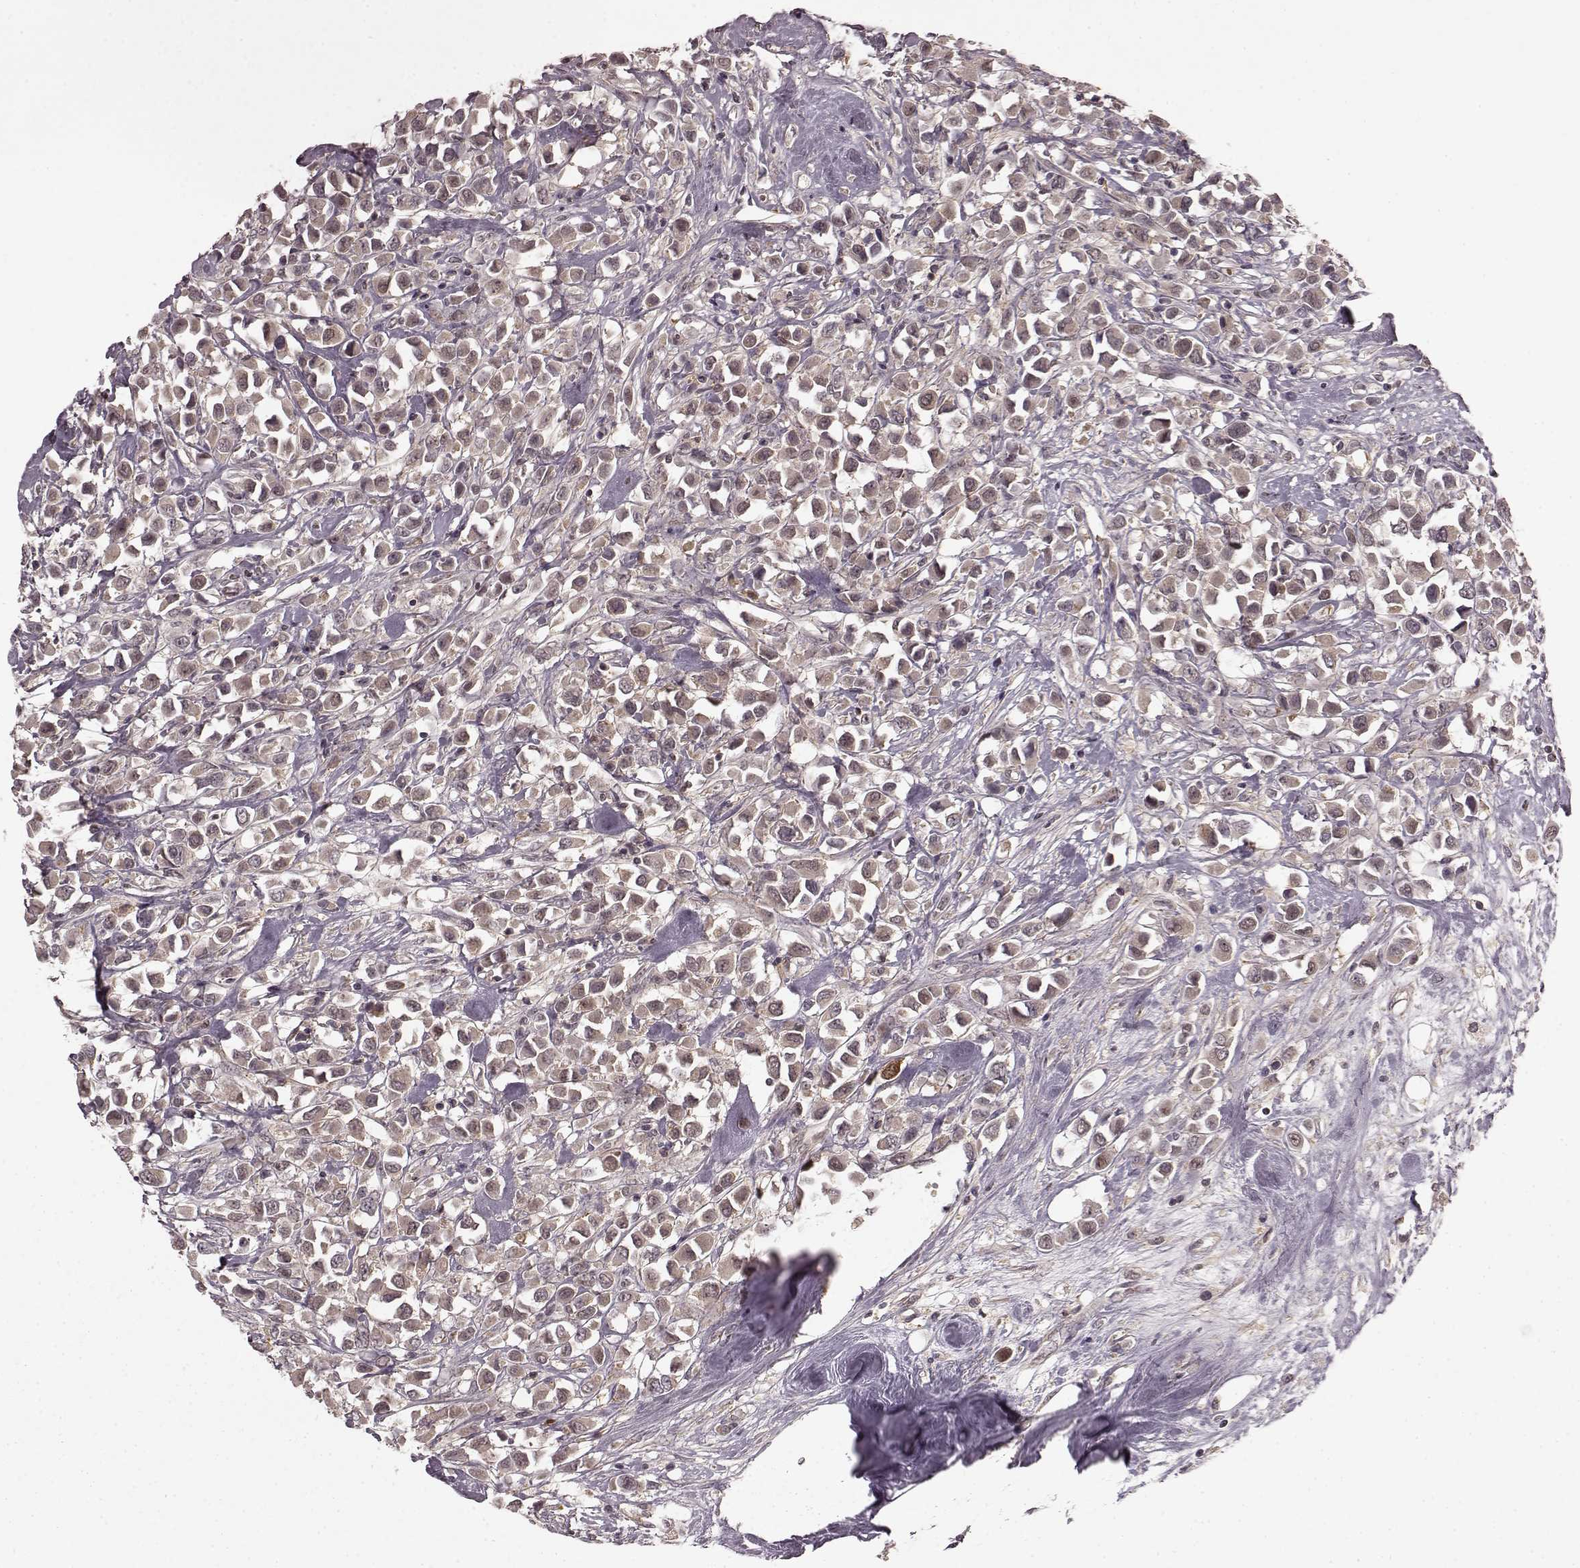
{"staining": {"intensity": "weak", "quantity": "<25%", "location": "cytoplasmic/membranous"}, "tissue": "breast cancer", "cell_type": "Tumor cells", "image_type": "cancer", "snomed": [{"axis": "morphology", "description": "Duct carcinoma"}, {"axis": "topography", "description": "Breast"}], "caption": "Breast infiltrating ductal carcinoma stained for a protein using immunohistochemistry shows no expression tumor cells.", "gene": "GSS", "patient": {"sex": "female", "age": 61}}